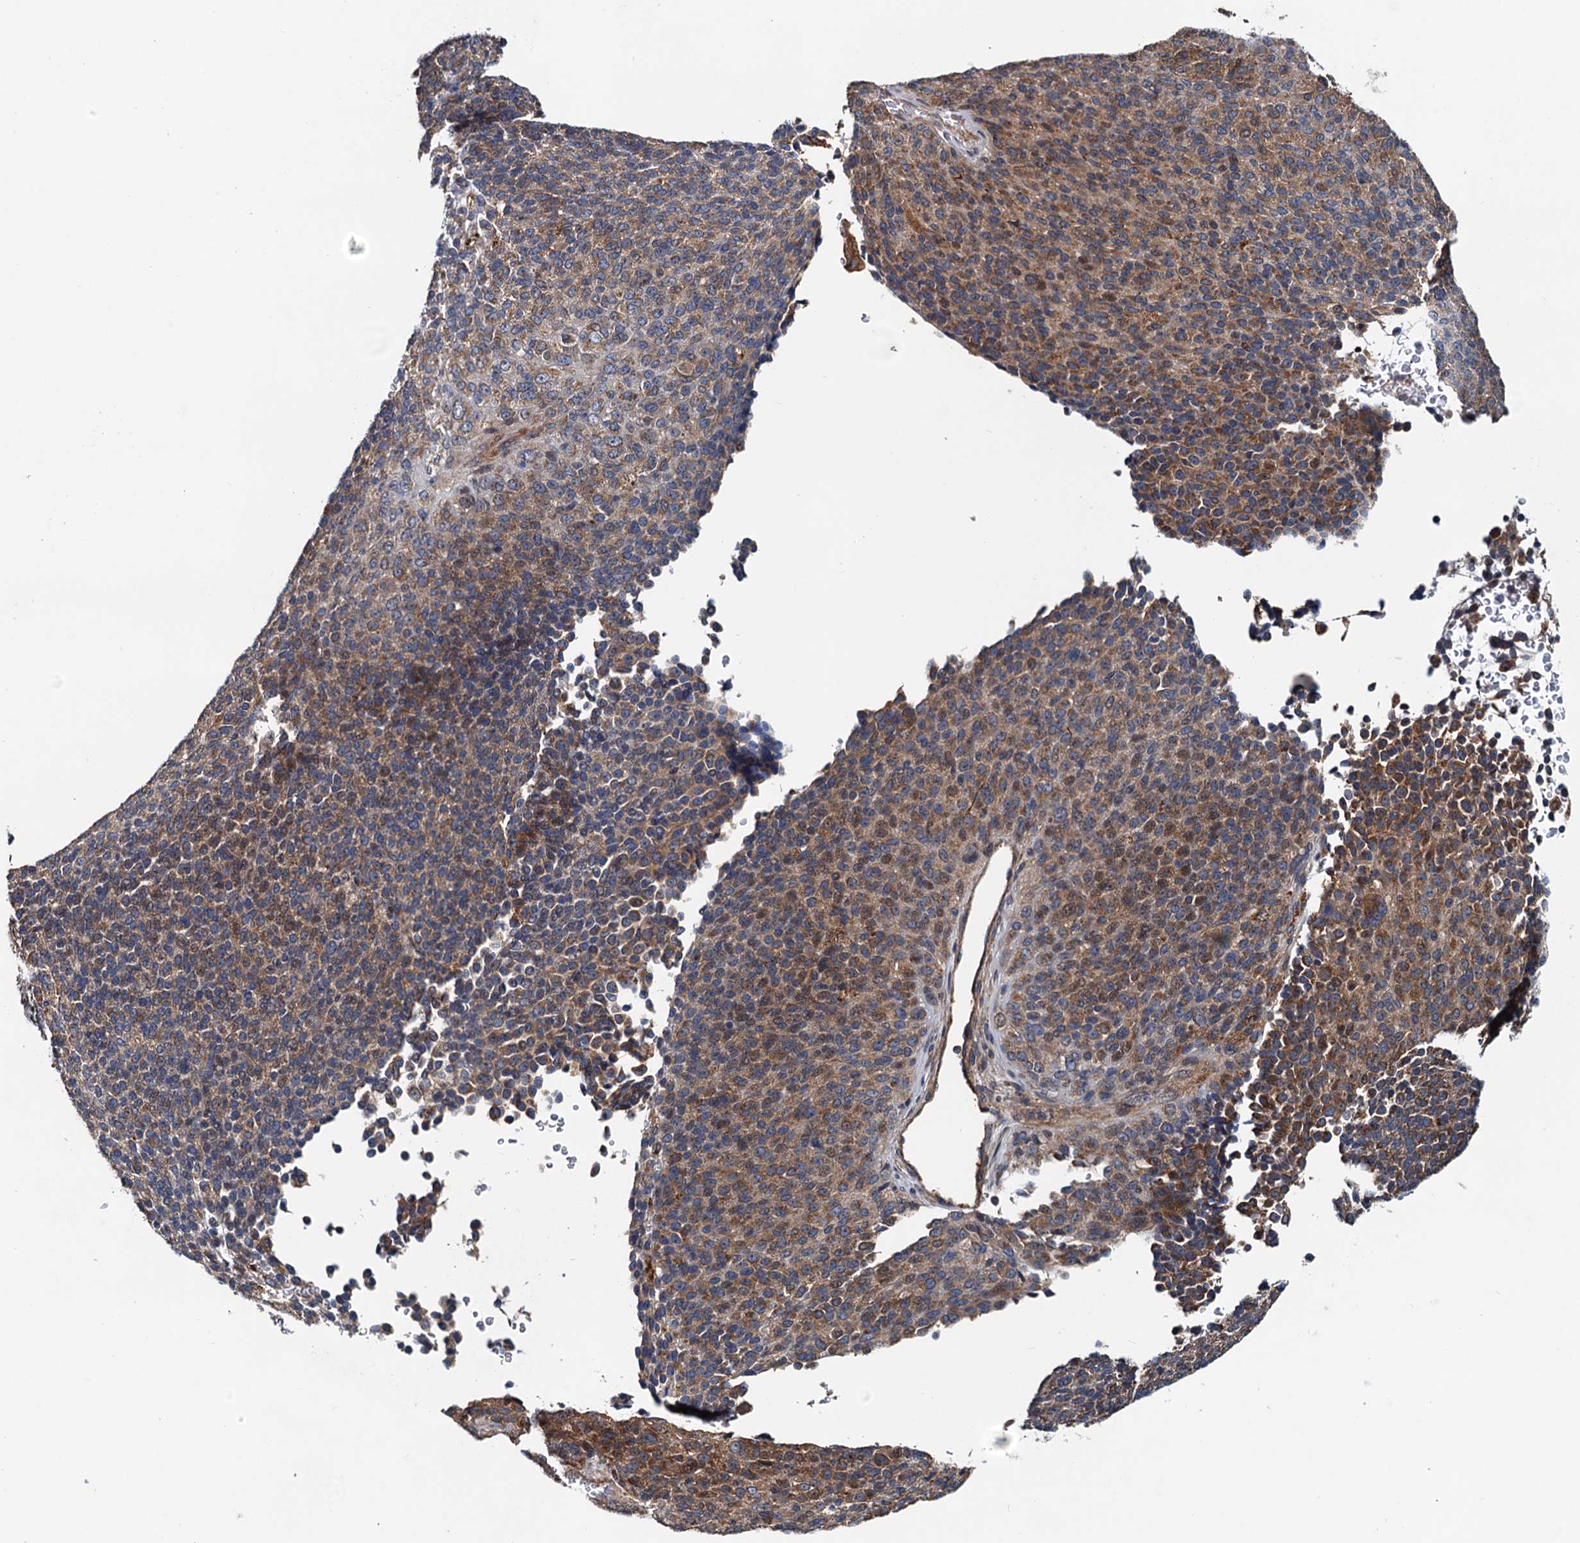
{"staining": {"intensity": "moderate", "quantity": ">75%", "location": "cytoplasmic/membranous"}, "tissue": "melanoma", "cell_type": "Tumor cells", "image_type": "cancer", "snomed": [{"axis": "morphology", "description": "Malignant melanoma, Metastatic site"}, {"axis": "topography", "description": "Brain"}], "caption": "A brown stain highlights moderate cytoplasmic/membranous positivity of a protein in melanoma tumor cells. The staining was performed using DAB, with brown indicating positive protein expression. Nuclei are stained blue with hematoxylin.", "gene": "EFL1", "patient": {"sex": "female", "age": 56}}